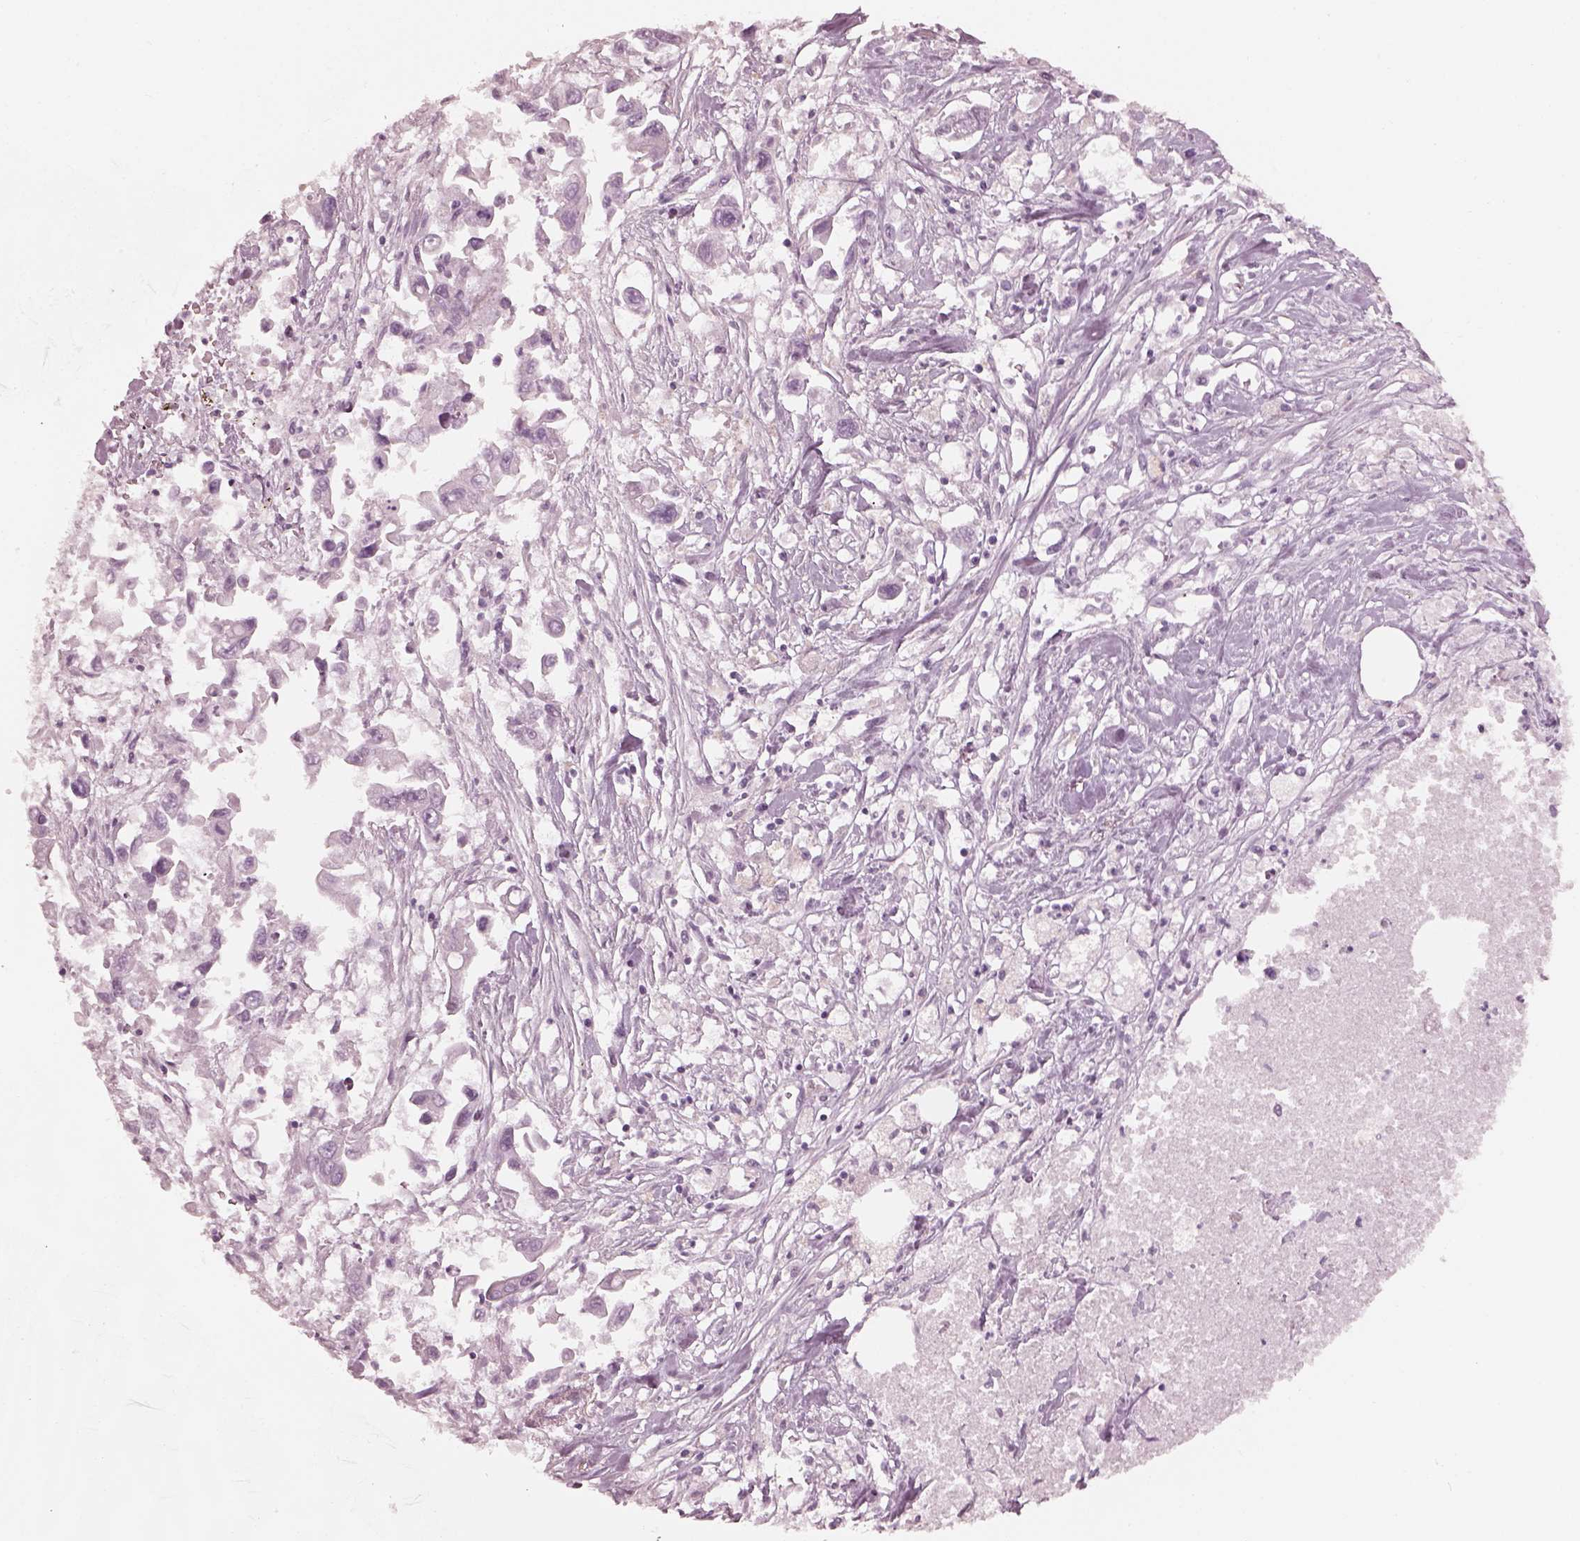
{"staining": {"intensity": "negative", "quantity": "none", "location": "none"}, "tissue": "pancreatic cancer", "cell_type": "Tumor cells", "image_type": "cancer", "snomed": [{"axis": "morphology", "description": "Adenocarcinoma, NOS"}, {"axis": "topography", "description": "Pancreas"}], "caption": "The micrograph reveals no staining of tumor cells in pancreatic cancer.", "gene": "RSPH9", "patient": {"sex": "female", "age": 83}}